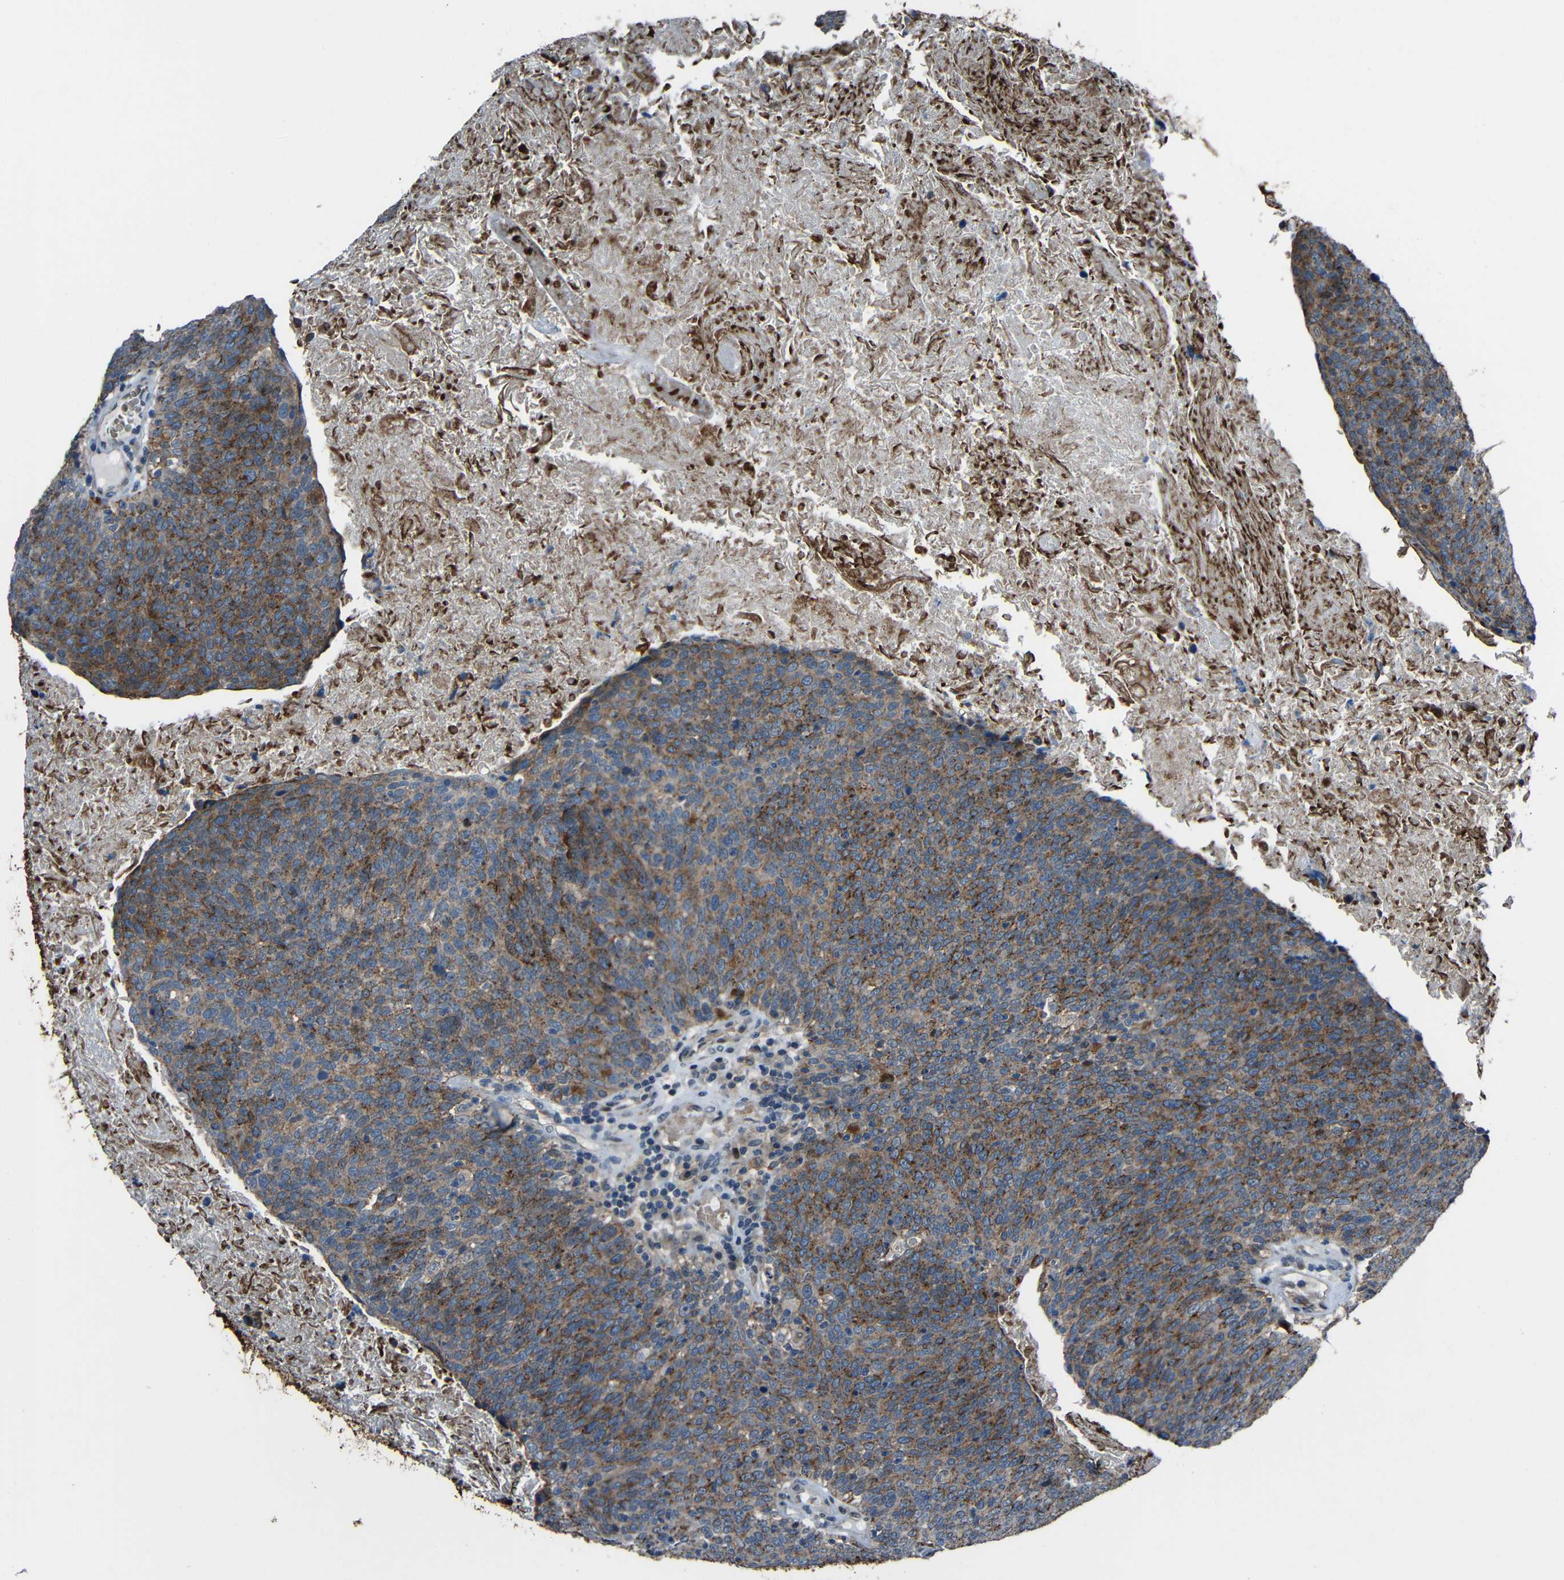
{"staining": {"intensity": "moderate", "quantity": ">75%", "location": "cytoplasmic/membranous"}, "tissue": "head and neck cancer", "cell_type": "Tumor cells", "image_type": "cancer", "snomed": [{"axis": "morphology", "description": "Squamous cell carcinoma, NOS"}, {"axis": "morphology", "description": "Squamous cell carcinoma, metastatic, NOS"}, {"axis": "topography", "description": "Lymph node"}, {"axis": "topography", "description": "Head-Neck"}], "caption": "Metastatic squamous cell carcinoma (head and neck) tissue displays moderate cytoplasmic/membranous staining in about >75% of tumor cells The staining was performed using DAB, with brown indicating positive protein expression. Nuclei are stained blue with hematoxylin.", "gene": "DNAJC5", "patient": {"sex": "male", "age": 62}}